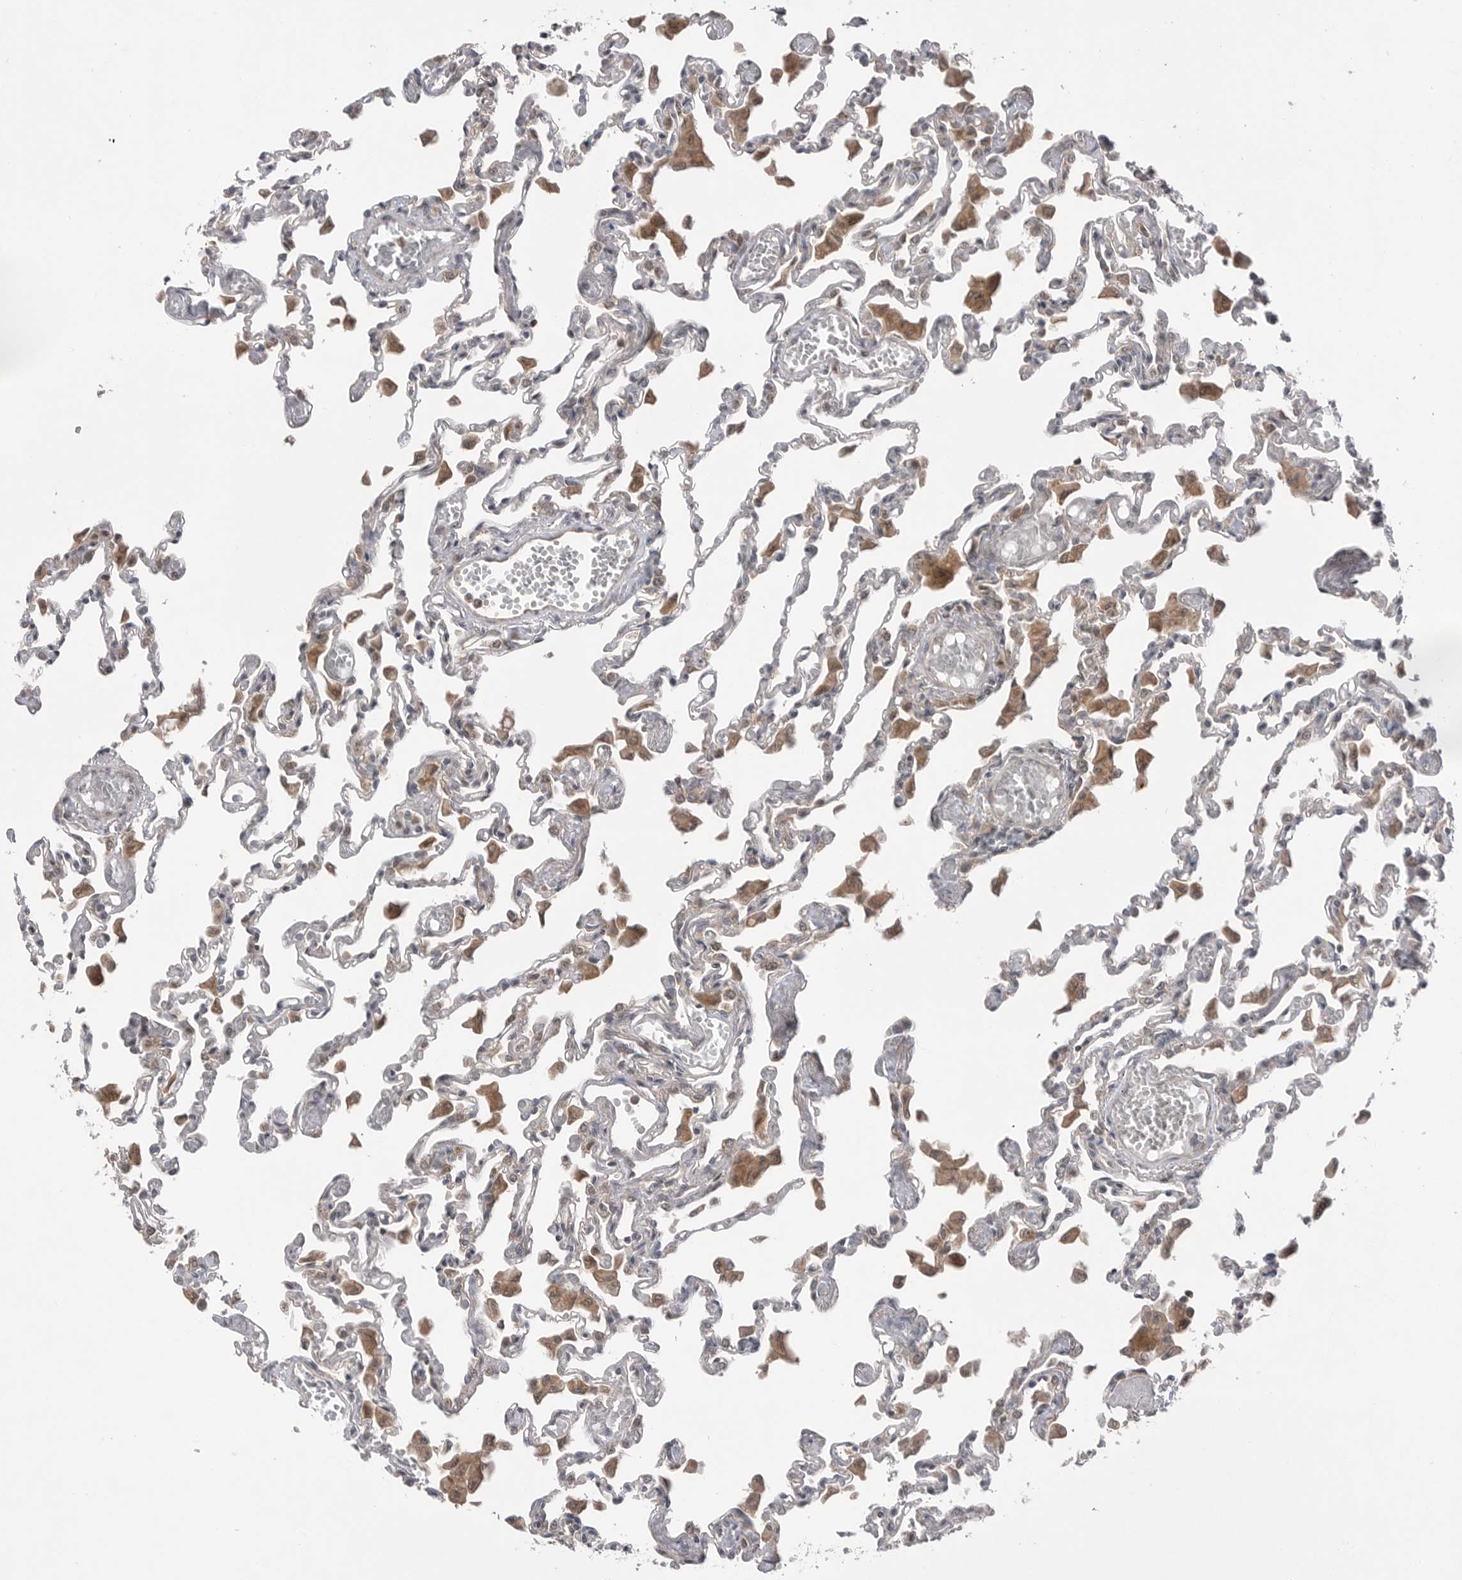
{"staining": {"intensity": "weak", "quantity": "<25%", "location": "cytoplasmic/membranous"}, "tissue": "lung", "cell_type": "Alveolar cells", "image_type": "normal", "snomed": [{"axis": "morphology", "description": "Normal tissue, NOS"}, {"axis": "topography", "description": "Bronchus"}, {"axis": "topography", "description": "Lung"}], "caption": "The histopathology image reveals no significant positivity in alveolar cells of lung.", "gene": "NTAQ1", "patient": {"sex": "female", "age": 49}}